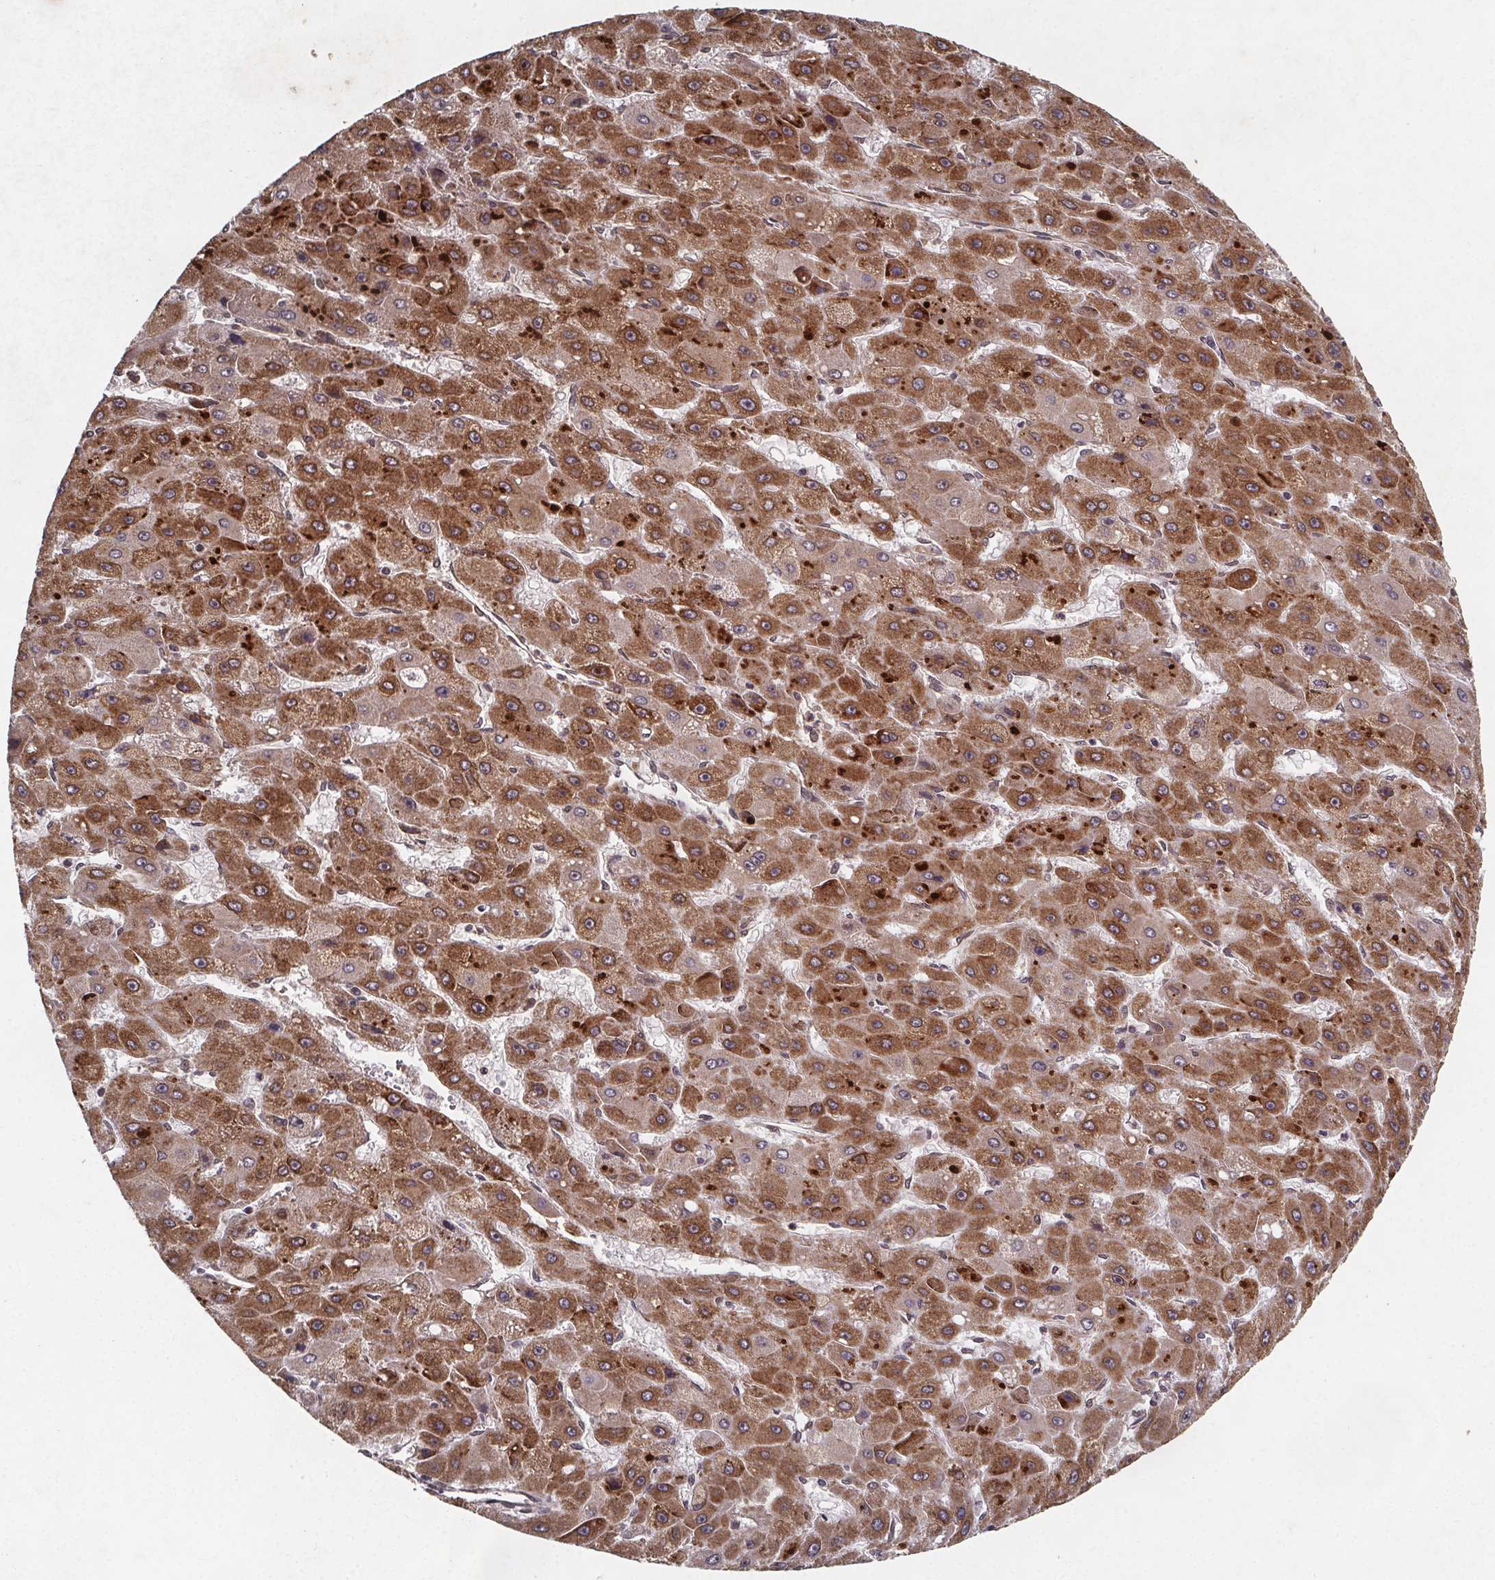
{"staining": {"intensity": "moderate", "quantity": "25%-75%", "location": "cytoplasmic/membranous"}, "tissue": "liver cancer", "cell_type": "Tumor cells", "image_type": "cancer", "snomed": [{"axis": "morphology", "description": "Carcinoma, Hepatocellular, NOS"}, {"axis": "topography", "description": "Liver"}], "caption": "The photomicrograph displays a brown stain indicating the presence of a protein in the cytoplasmic/membranous of tumor cells in liver cancer.", "gene": "PIERCE2", "patient": {"sex": "female", "age": 25}}